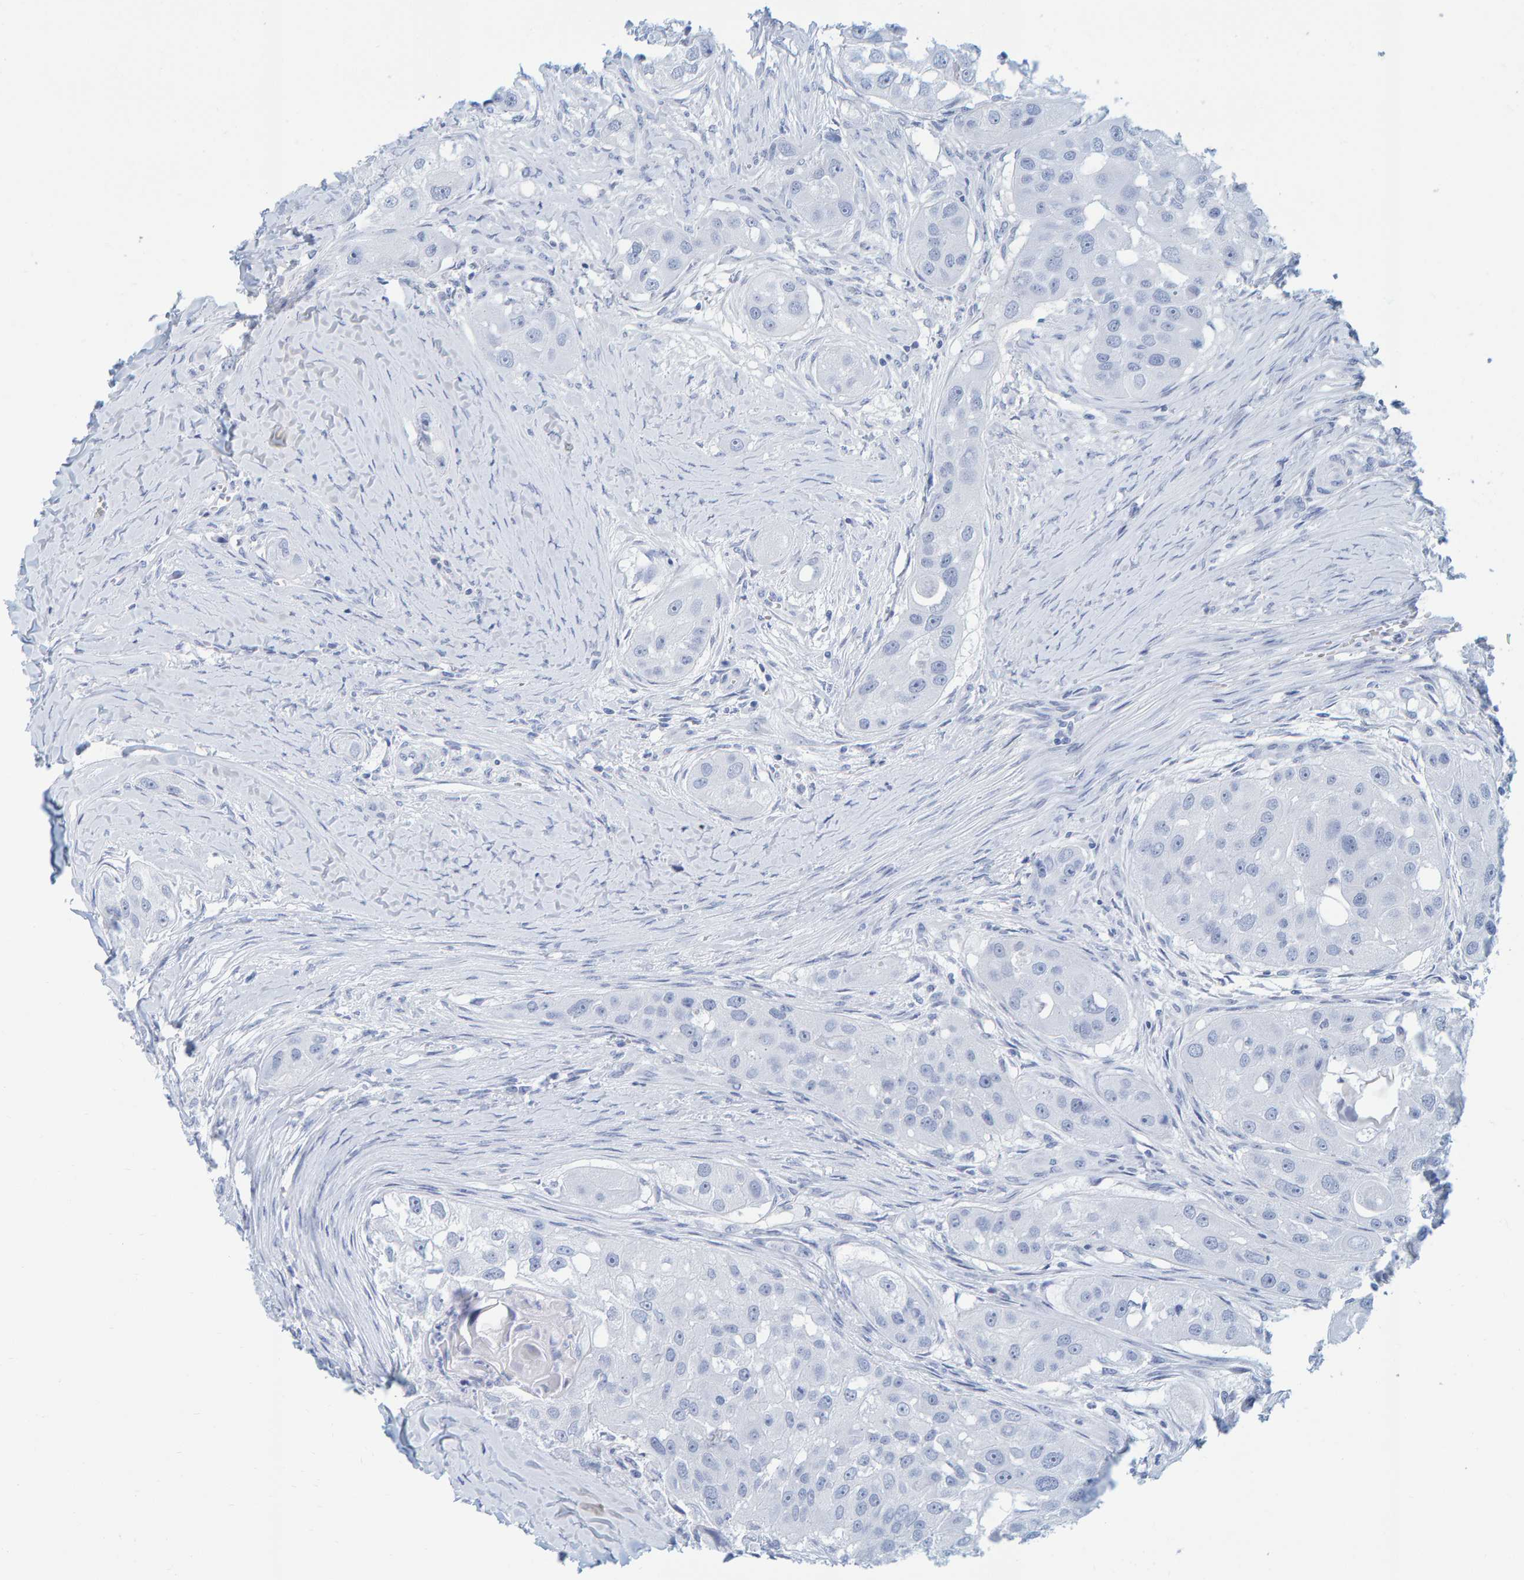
{"staining": {"intensity": "negative", "quantity": "none", "location": "none"}, "tissue": "head and neck cancer", "cell_type": "Tumor cells", "image_type": "cancer", "snomed": [{"axis": "morphology", "description": "Normal tissue, NOS"}, {"axis": "morphology", "description": "Squamous cell carcinoma, NOS"}, {"axis": "topography", "description": "Skeletal muscle"}, {"axis": "topography", "description": "Head-Neck"}], "caption": "The micrograph shows no significant positivity in tumor cells of head and neck squamous cell carcinoma.", "gene": "SFTPC", "patient": {"sex": "male", "age": 51}}